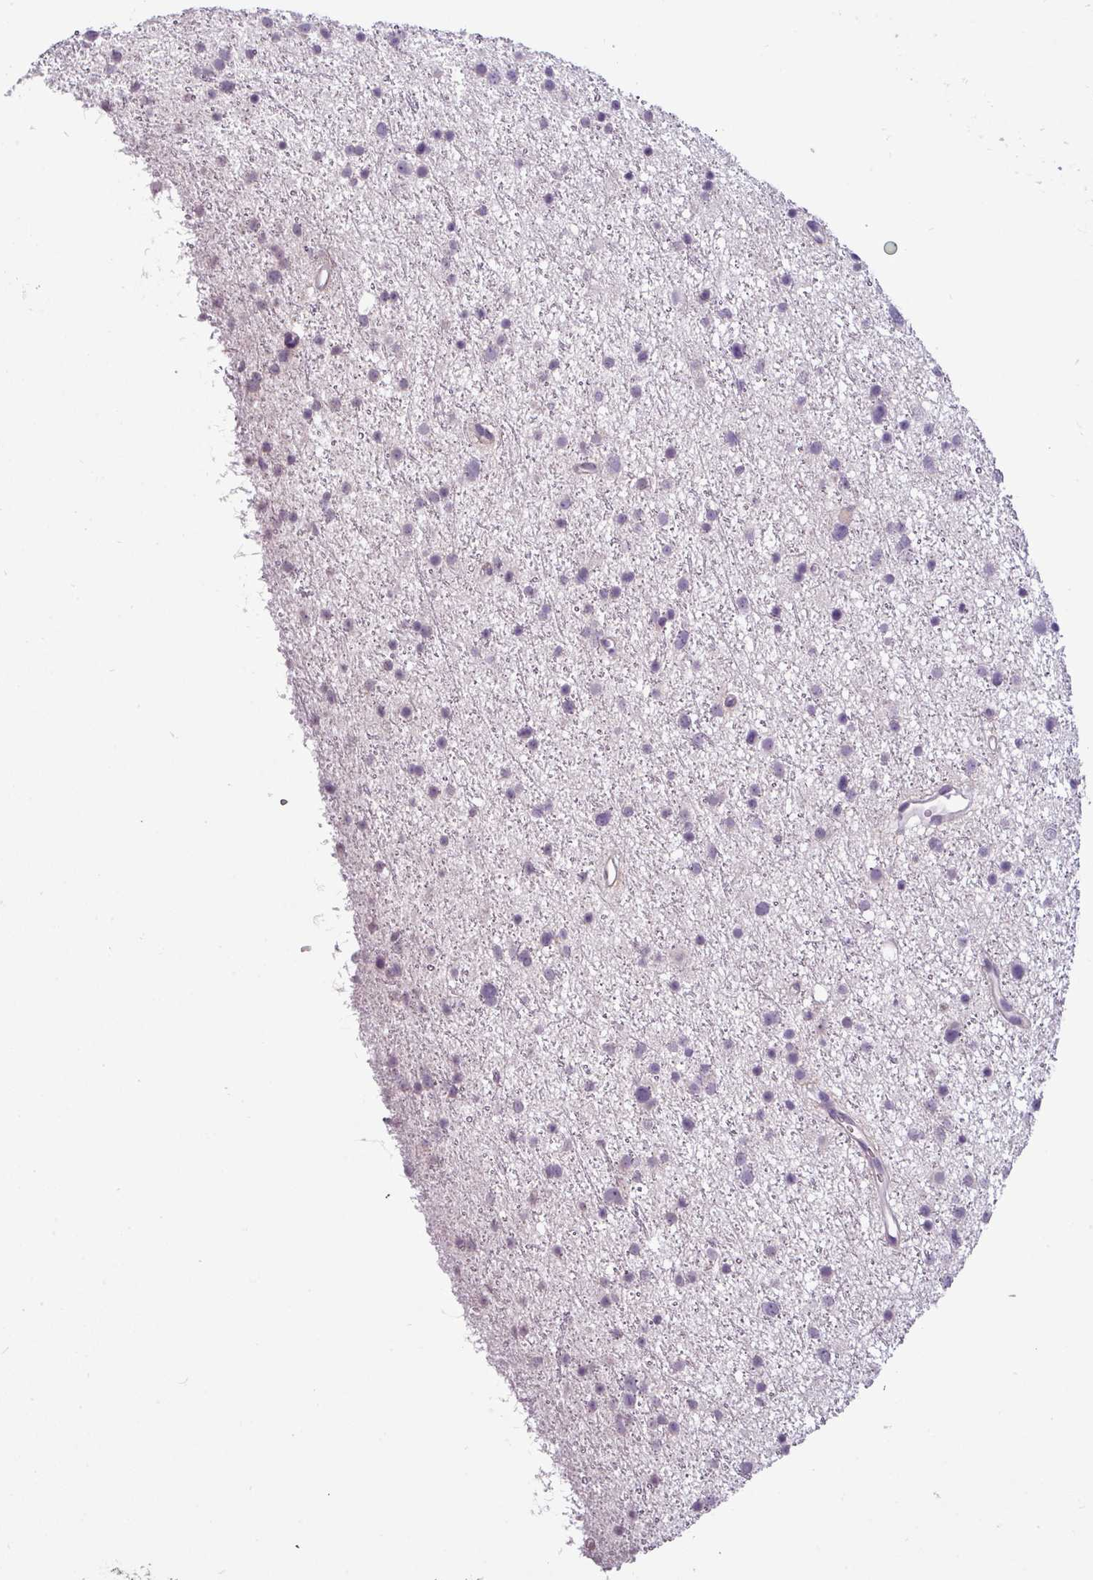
{"staining": {"intensity": "negative", "quantity": "none", "location": "none"}, "tissue": "glioma", "cell_type": "Tumor cells", "image_type": "cancer", "snomed": [{"axis": "morphology", "description": "Glioma, malignant, Low grade"}, {"axis": "topography", "description": "Cerebral cortex"}], "caption": "There is no significant positivity in tumor cells of low-grade glioma (malignant).", "gene": "SLC26A9", "patient": {"sex": "female", "age": 39}}